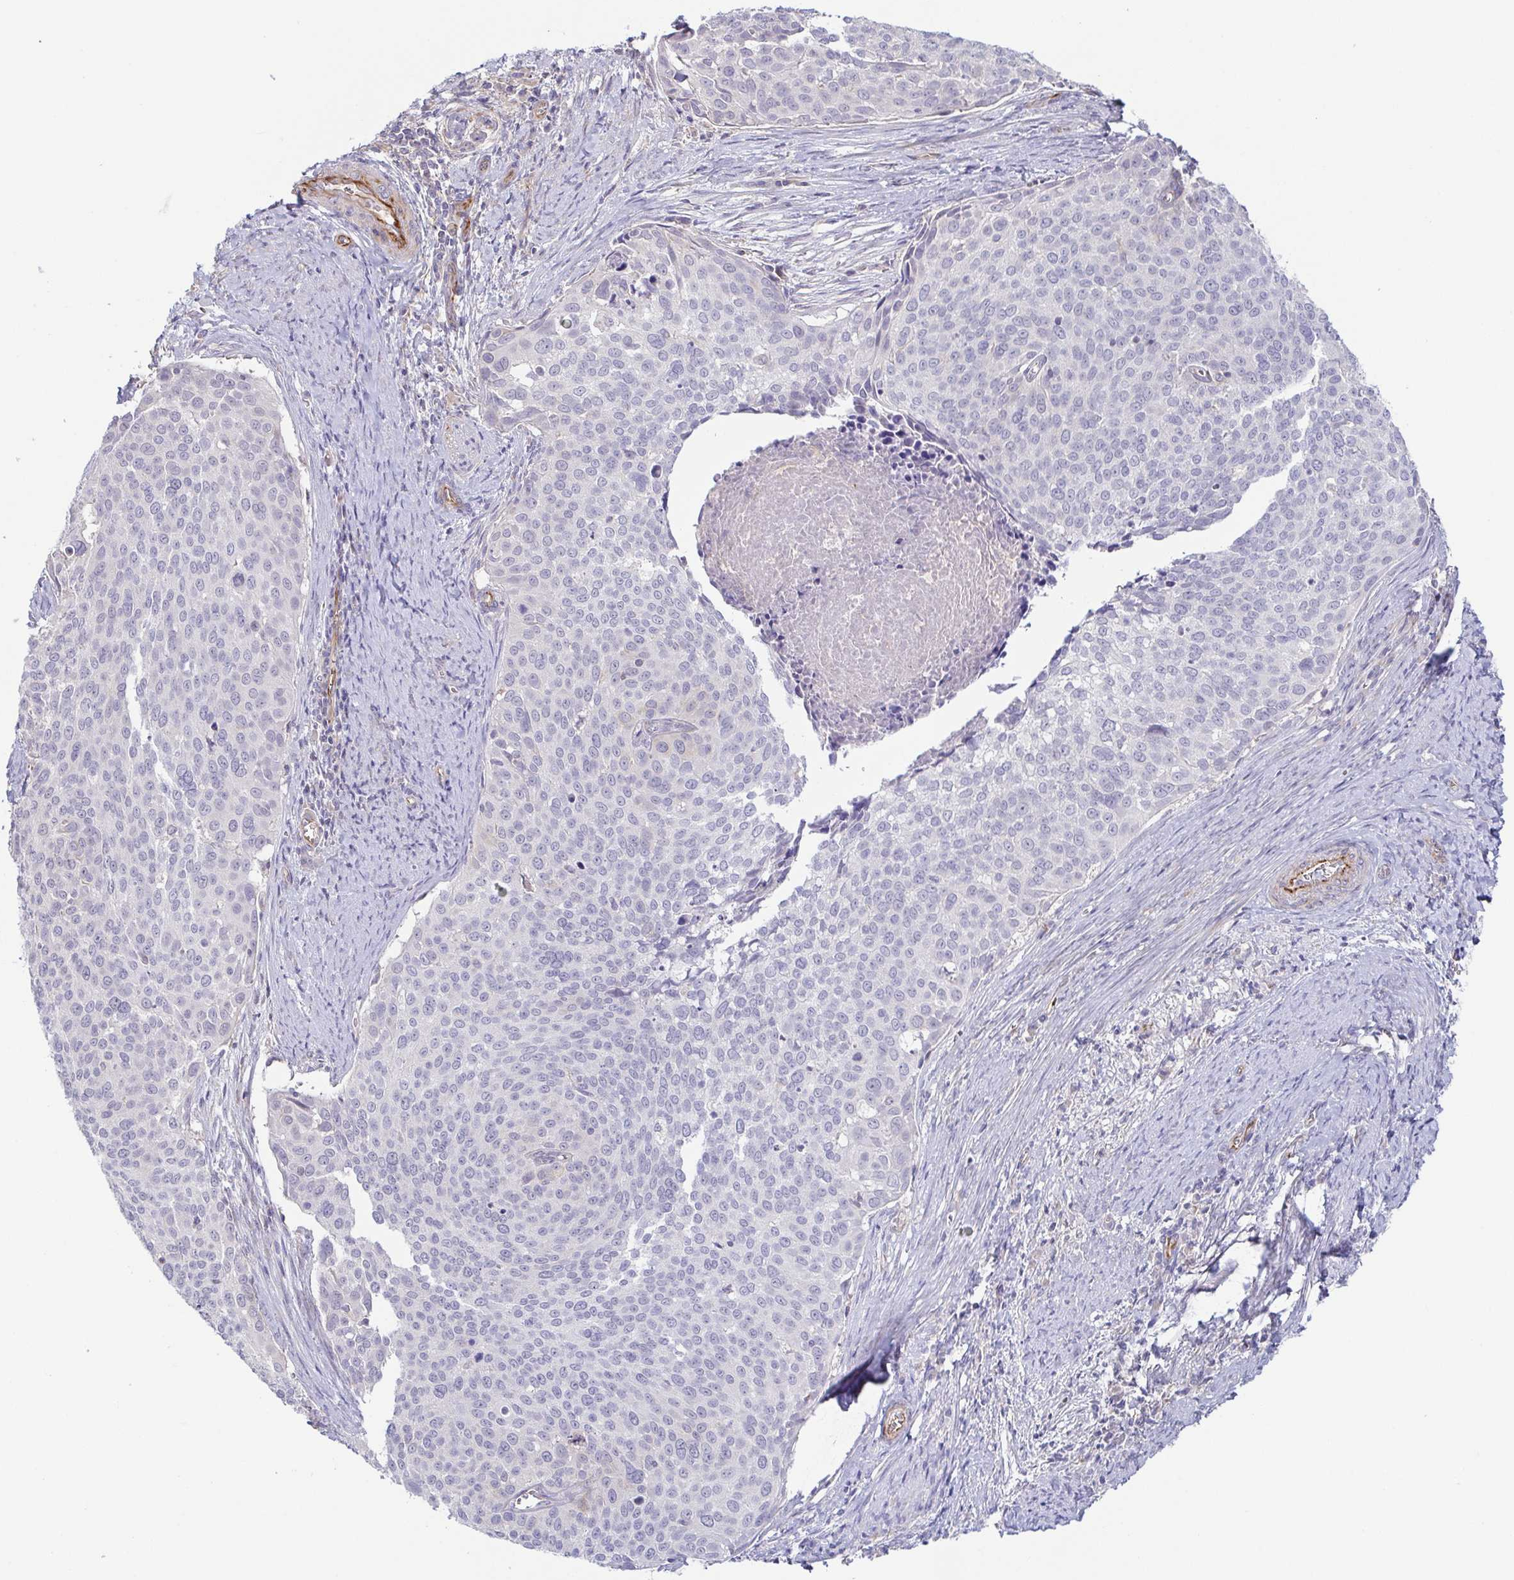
{"staining": {"intensity": "negative", "quantity": "none", "location": "none"}, "tissue": "cervical cancer", "cell_type": "Tumor cells", "image_type": "cancer", "snomed": [{"axis": "morphology", "description": "Squamous cell carcinoma, NOS"}, {"axis": "topography", "description": "Cervix"}], "caption": "An image of cervical cancer stained for a protein exhibits no brown staining in tumor cells.", "gene": "COL17A1", "patient": {"sex": "female", "age": 39}}